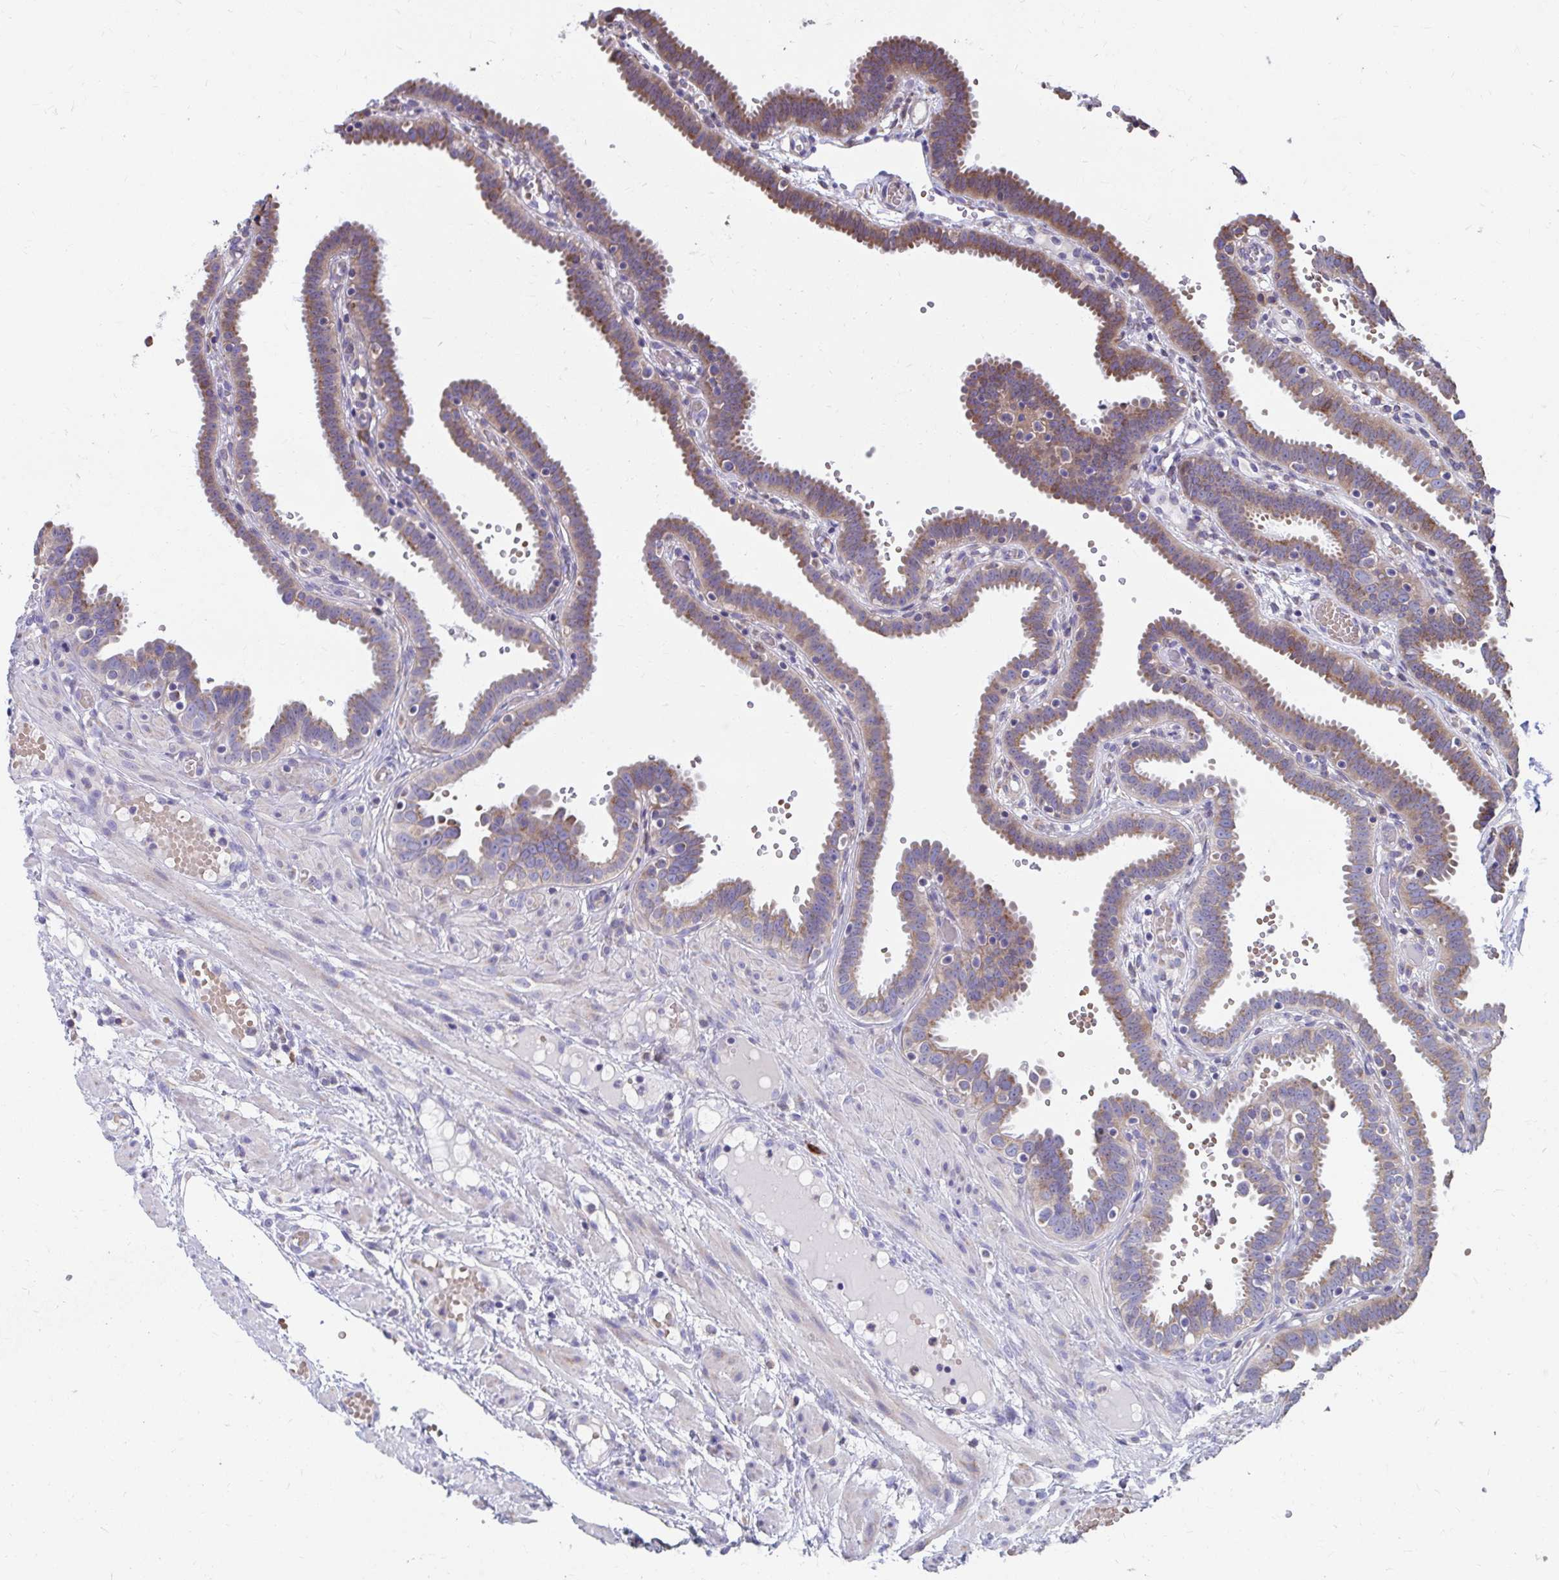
{"staining": {"intensity": "moderate", "quantity": "25%-75%", "location": "cytoplasmic/membranous"}, "tissue": "fallopian tube", "cell_type": "Glandular cells", "image_type": "normal", "snomed": [{"axis": "morphology", "description": "Normal tissue, NOS"}, {"axis": "topography", "description": "Fallopian tube"}], "caption": "Fallopian tube stained for a protein (brown) reveals moderate cytoplasmic/membranous positive staining in about 25%-75% of glandular cells.", "gene": "FKBP2", "patient": {"sex": "female", "age": 37}}